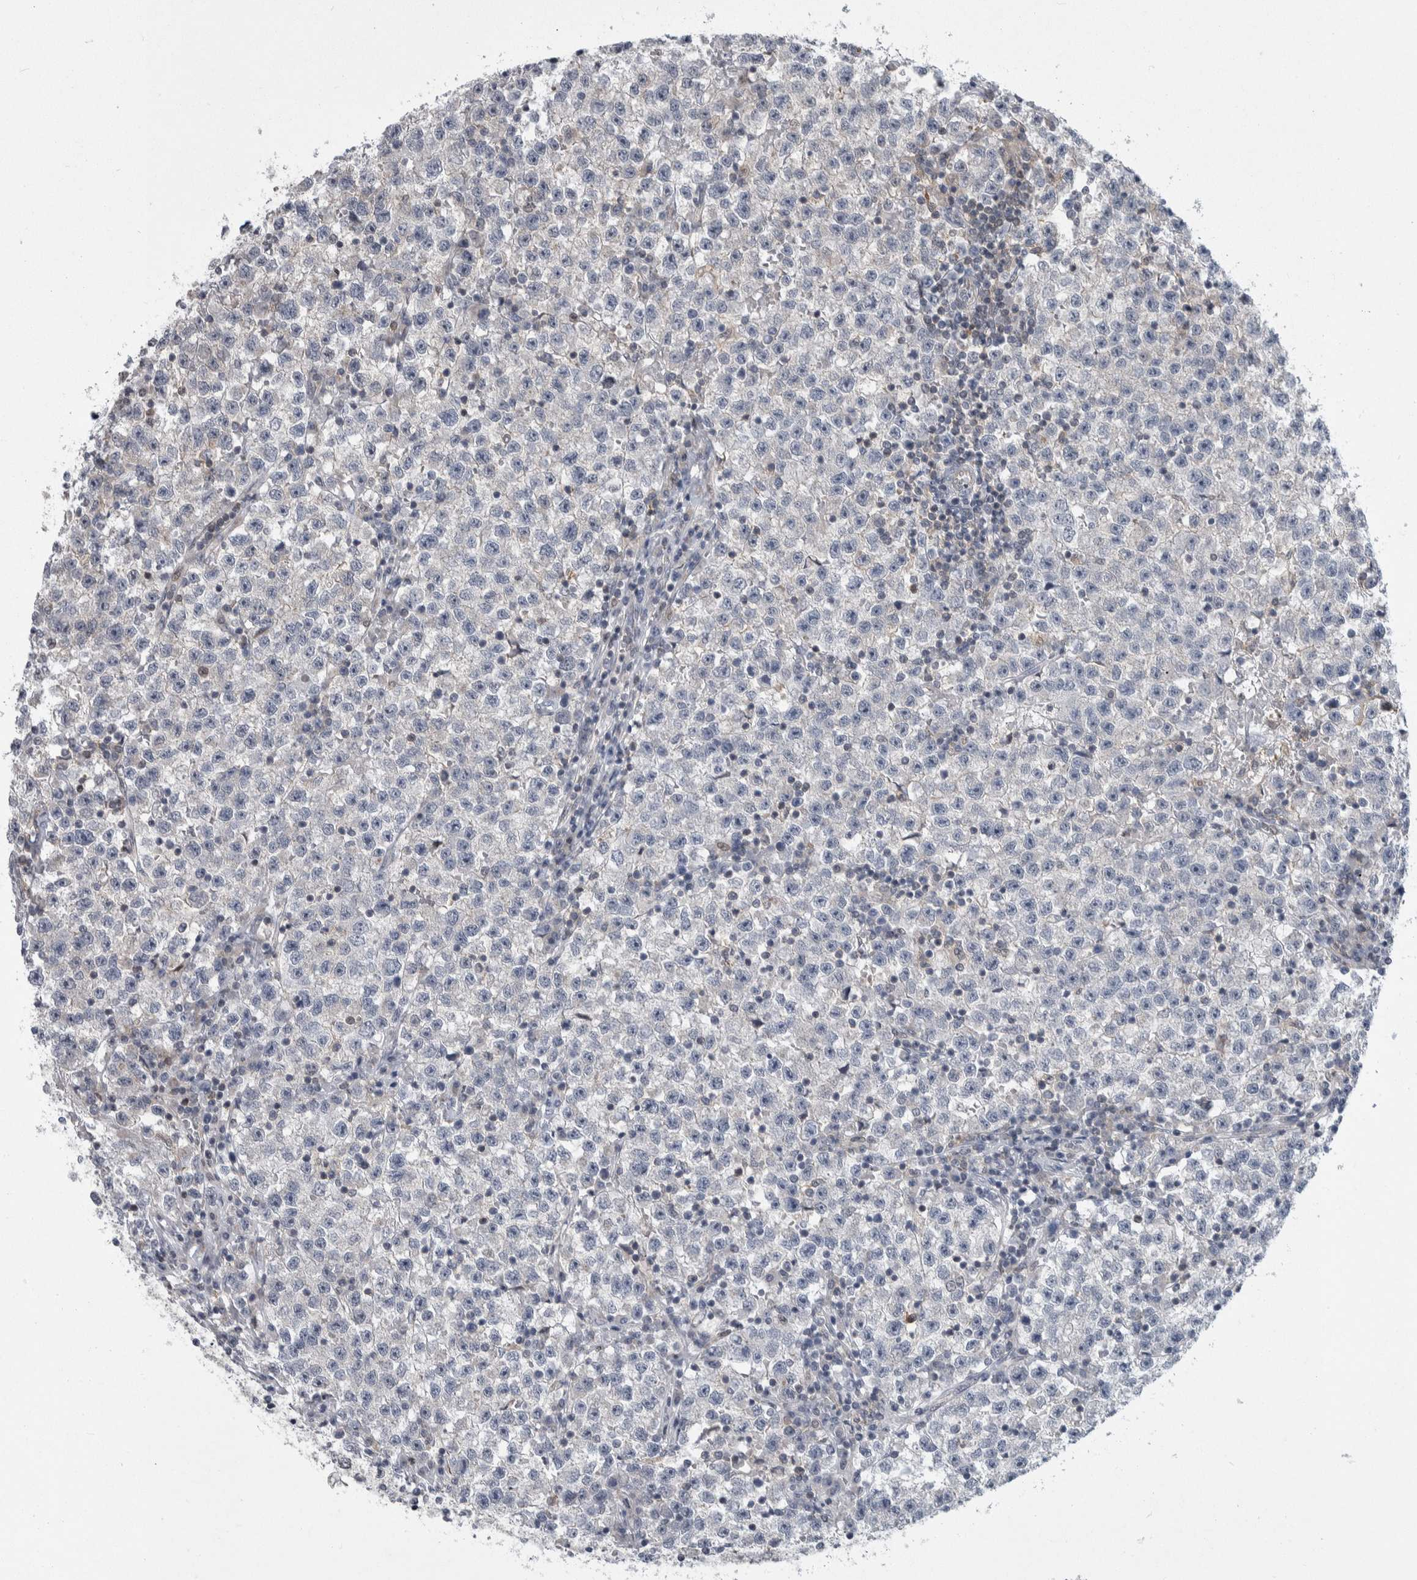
{"staining": {"intensity": "negative", "quantity": "none", "location": "none"}, "tissue": "testis cancer", "cell_type": "Tumor cells", "image_type": "cancer", "snomed": [{"axis": "morphology", "description": "Seminoma, NOS"}, {"axis": "topography", "description": "Testis"}], "caption": "High power microscopy image of an IHC histopathology image of testis cancer (seminoma), revealing no significant expression in tumor cells. (Brightfield microscopy of DAB immunohistochemistry (IHC) at high magnification).", "gene": "PTPA", "patient": {"sex": "male", "age": 22}}